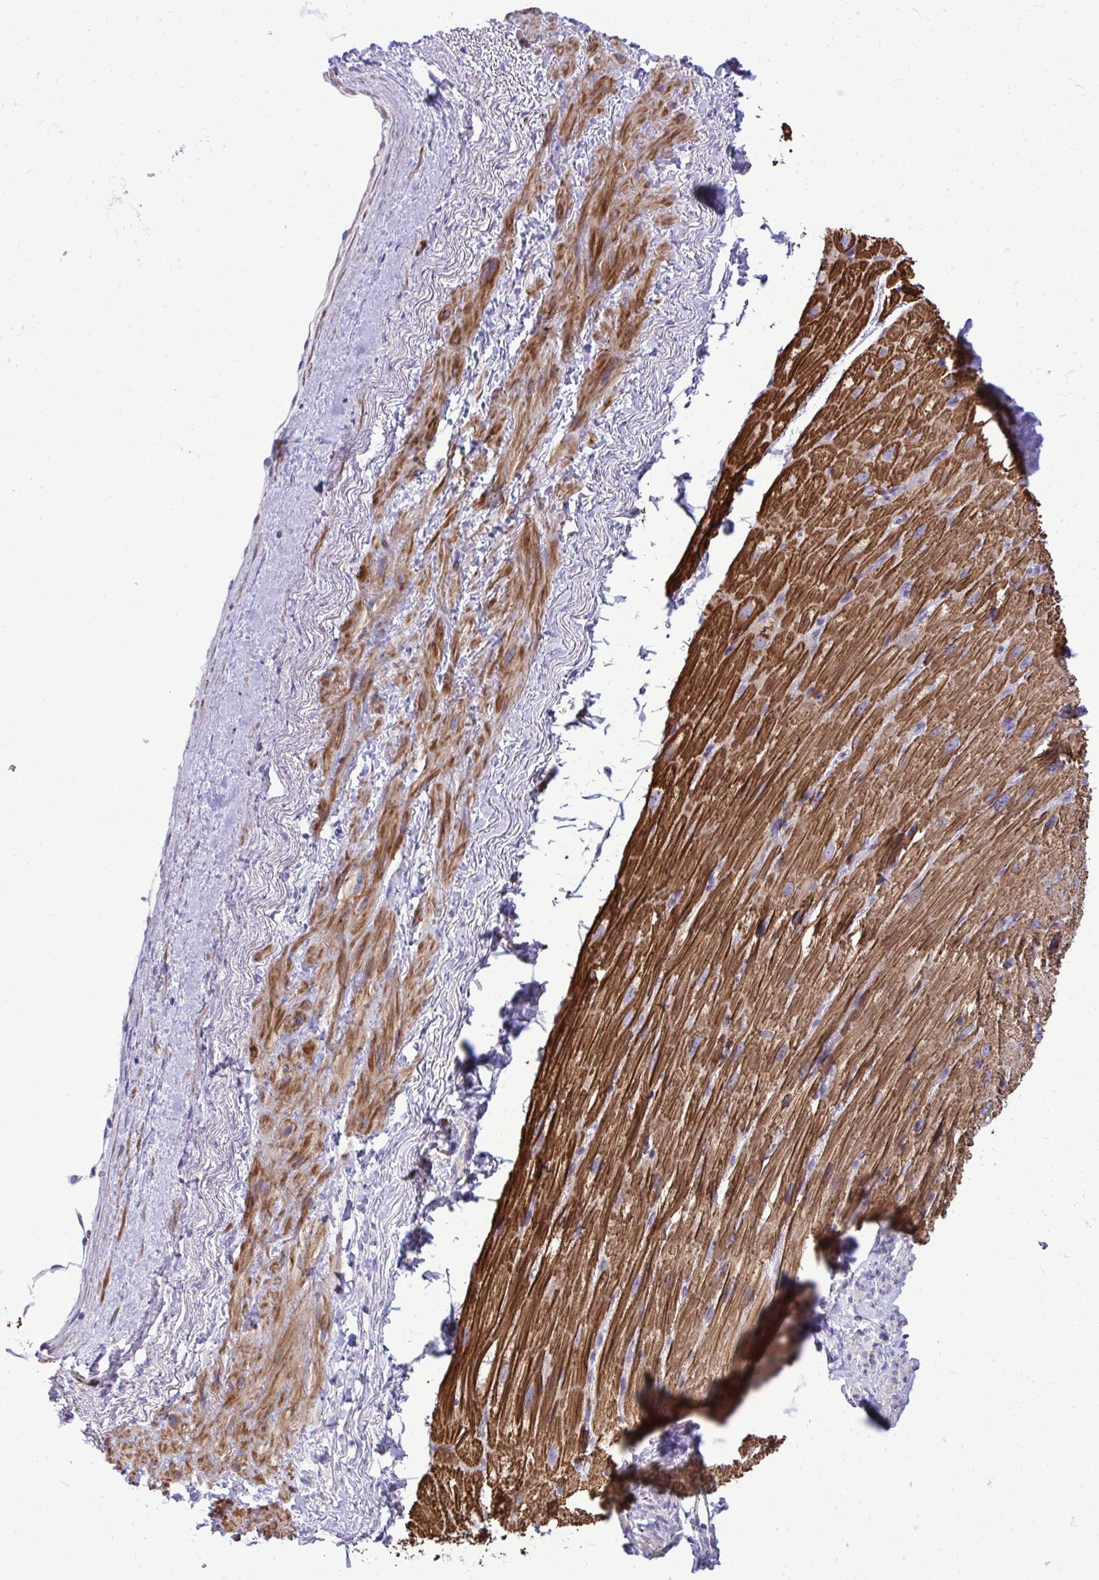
{"staining": {"intensity": "strong", "quantity": ">75%", "location": "cytoplasmic/membranous"}, "tissue": "heart muscle", "cell_type": "Cardiomyocytes", "image_type": "normal", "snomed": [{"axis": "morphology", "description": "Normal tissue, NOS"}, {"axis": "topography", "description": "Heart"}], "caption": "DAB (3,3'-diaminobenzidine) immunohistochemical staining of benign heart muscle shows strong cytoplasmic/membranous protein positivity in approximately >75% of cardiomyocytes. The protein is stained brown, and the nuclei are stained in blue (DAB IHC with brightfield microscopy, high magnification).", "gene": "TP53I11", "patient": {"sex": "male", "age": 62}}